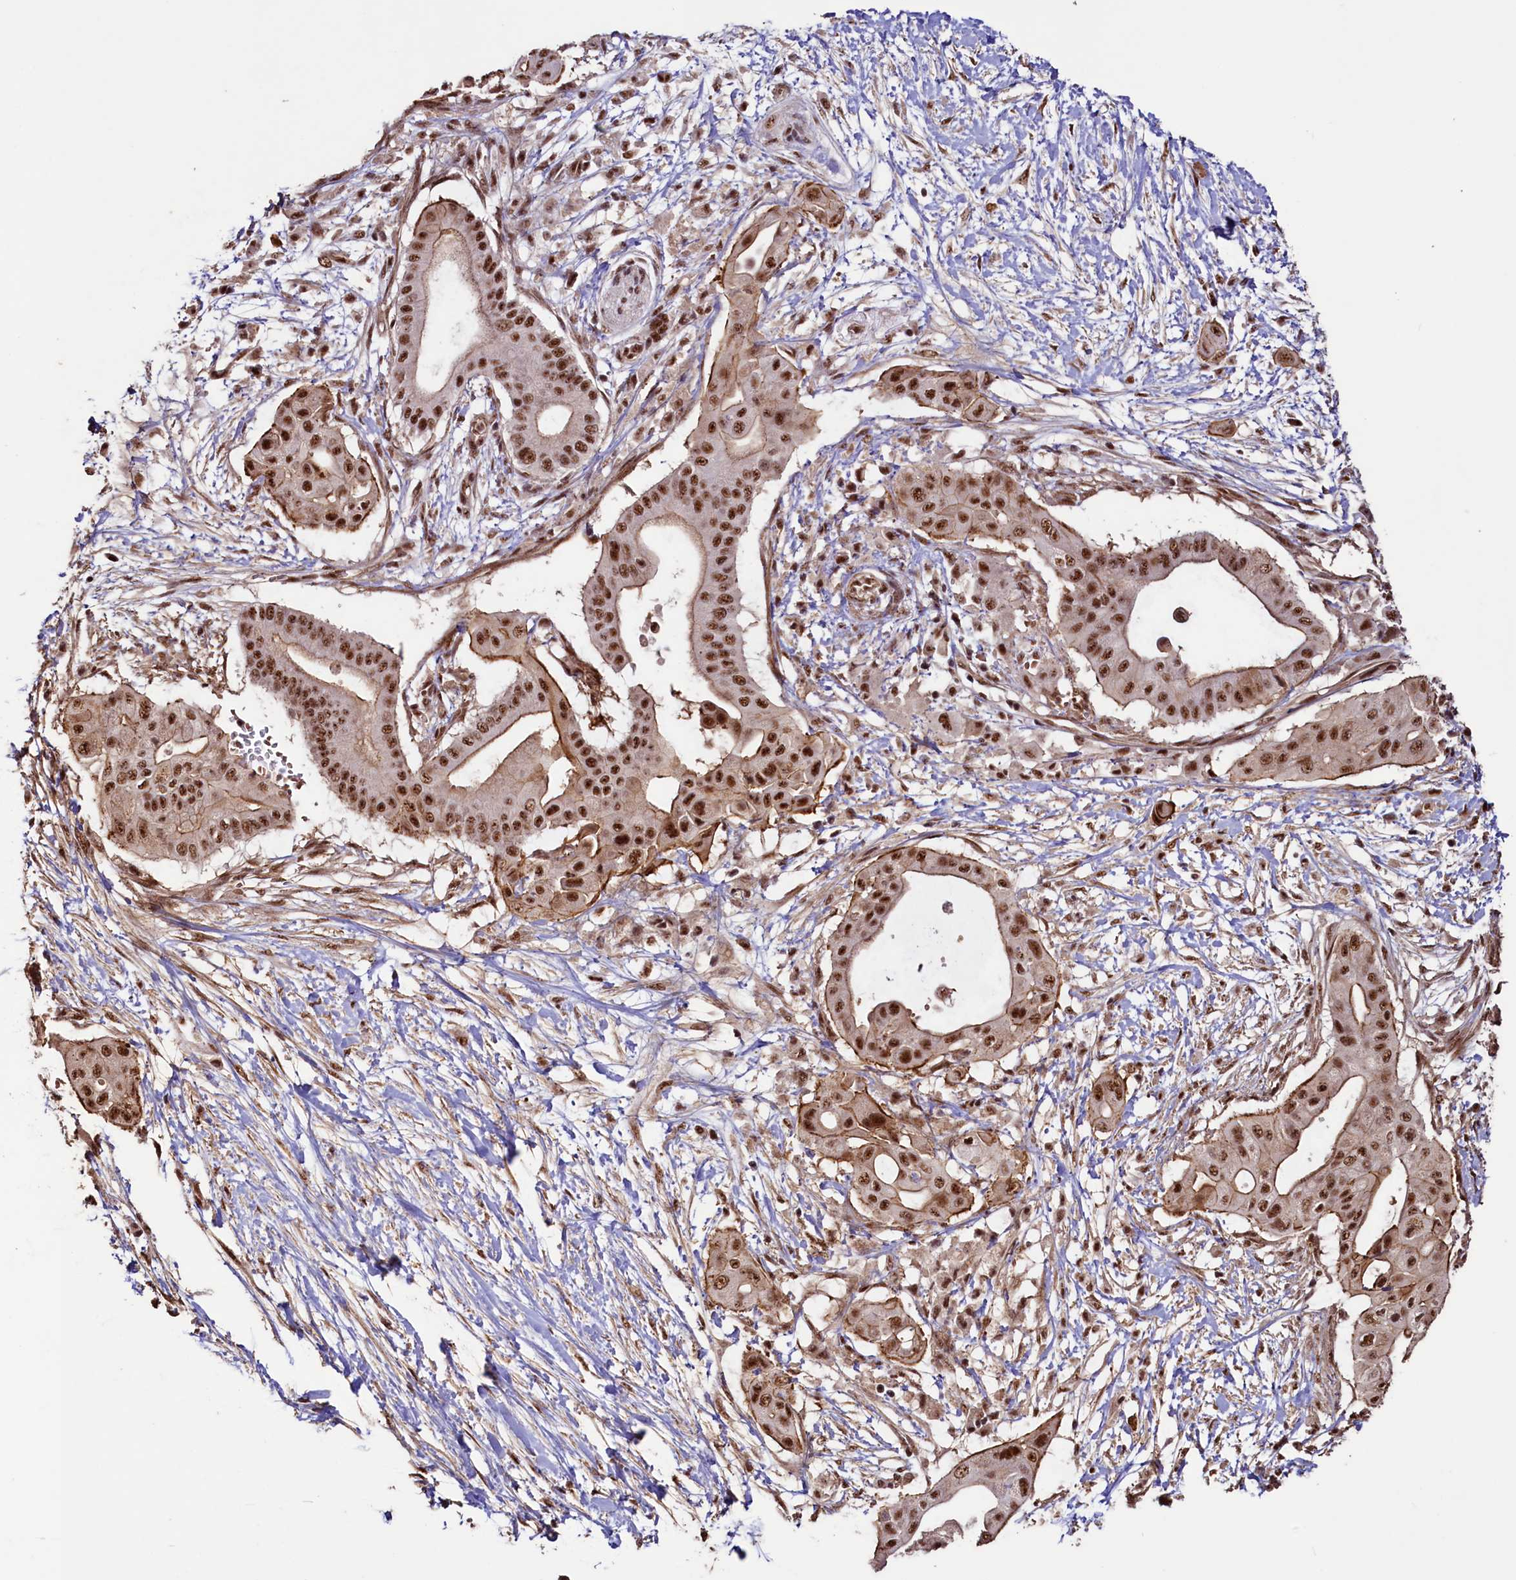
{"staining": {"intensity": "strong", "quantity": ">75%", "location": "cytoplasmic/membranous,nuclear"}, "tissue": "pancreatic cancer", "cell_type": "Tumor cells", "image_type": "cancer", "snomed": [{"axis": "morphology", "description": "Adenocarcinoma, NOS"}, {"axis": "topography", "description": "Pancreas"}], "caption": "A high-resolution image shows immunohistochemistry (IHC) staining of pancreatic cancer (adenocarcinoma), which displays strong cytoplasmic/membranous and nuclear staining in about >75% of tumor cells. The protein of interest is shown in brown color, while the nuclei are stained blue.", "gene": "SFSWAP", "patient": {"sex": "male", "age": 68}}